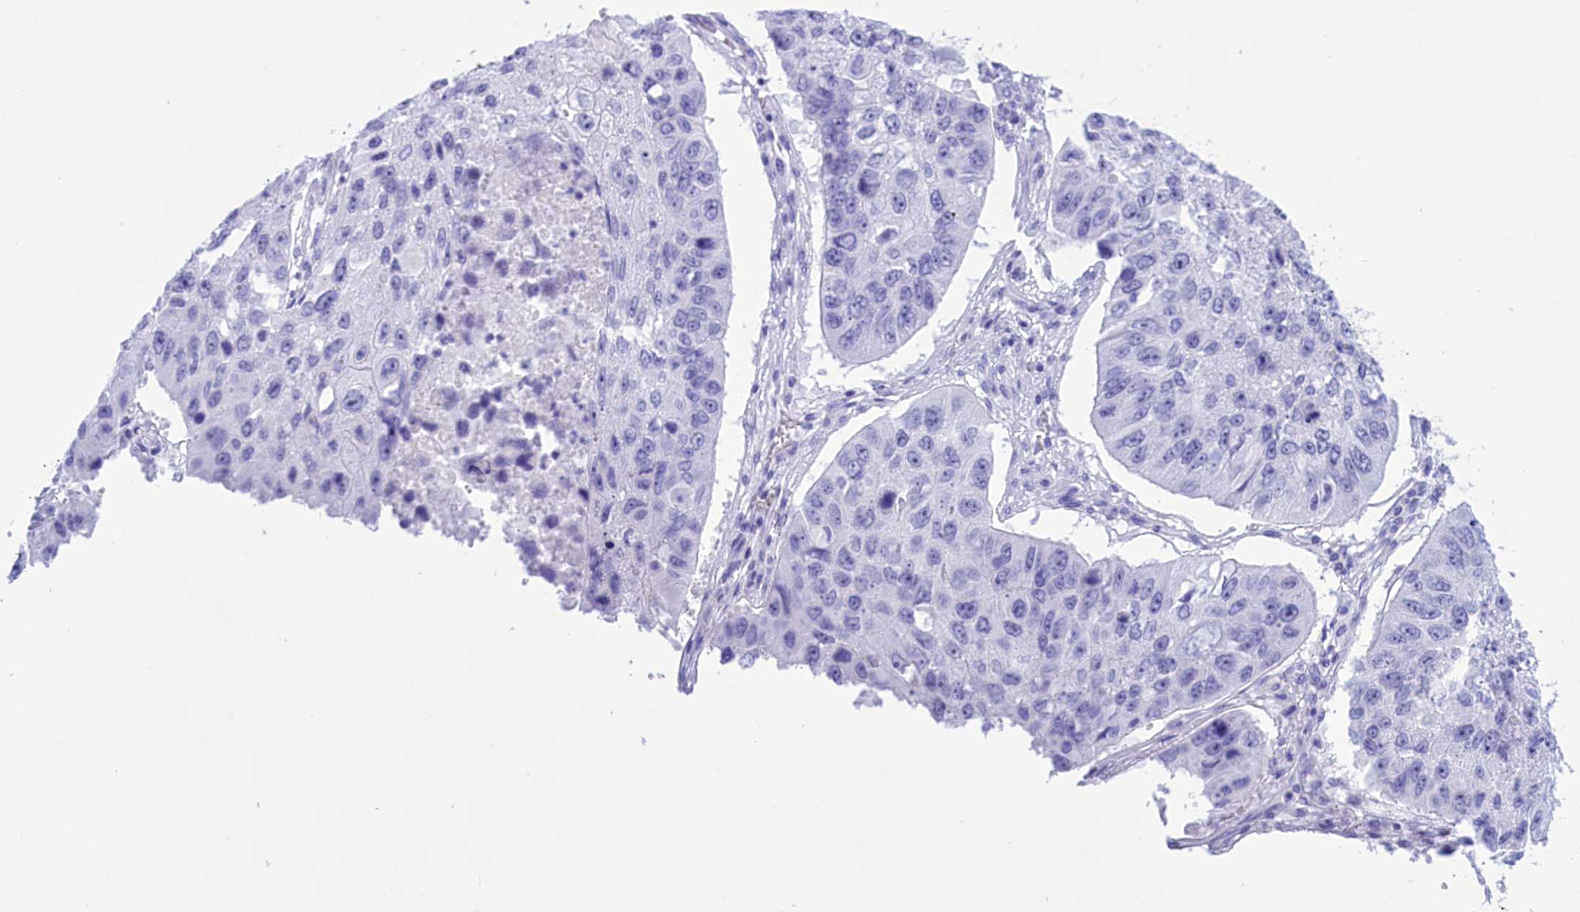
{"staining": {"intensity": "negative", "quantity": "none", "location": "none"}, "tissue": "lung cancer", "cell_type": "Tumor cells", "image_type": "cancer", "snomed": [{"axis": "morphology", "description": "Squamous cell carcinoma, NOS"}, {"axis": "topography", "description": "Lung"}], "caption": "The IHC image has no significant positivity in tumor cells of lung squamous cell carcinoma tissue.", "gene": "BRI3", "patient": {"sex": "male", "age": 61}}